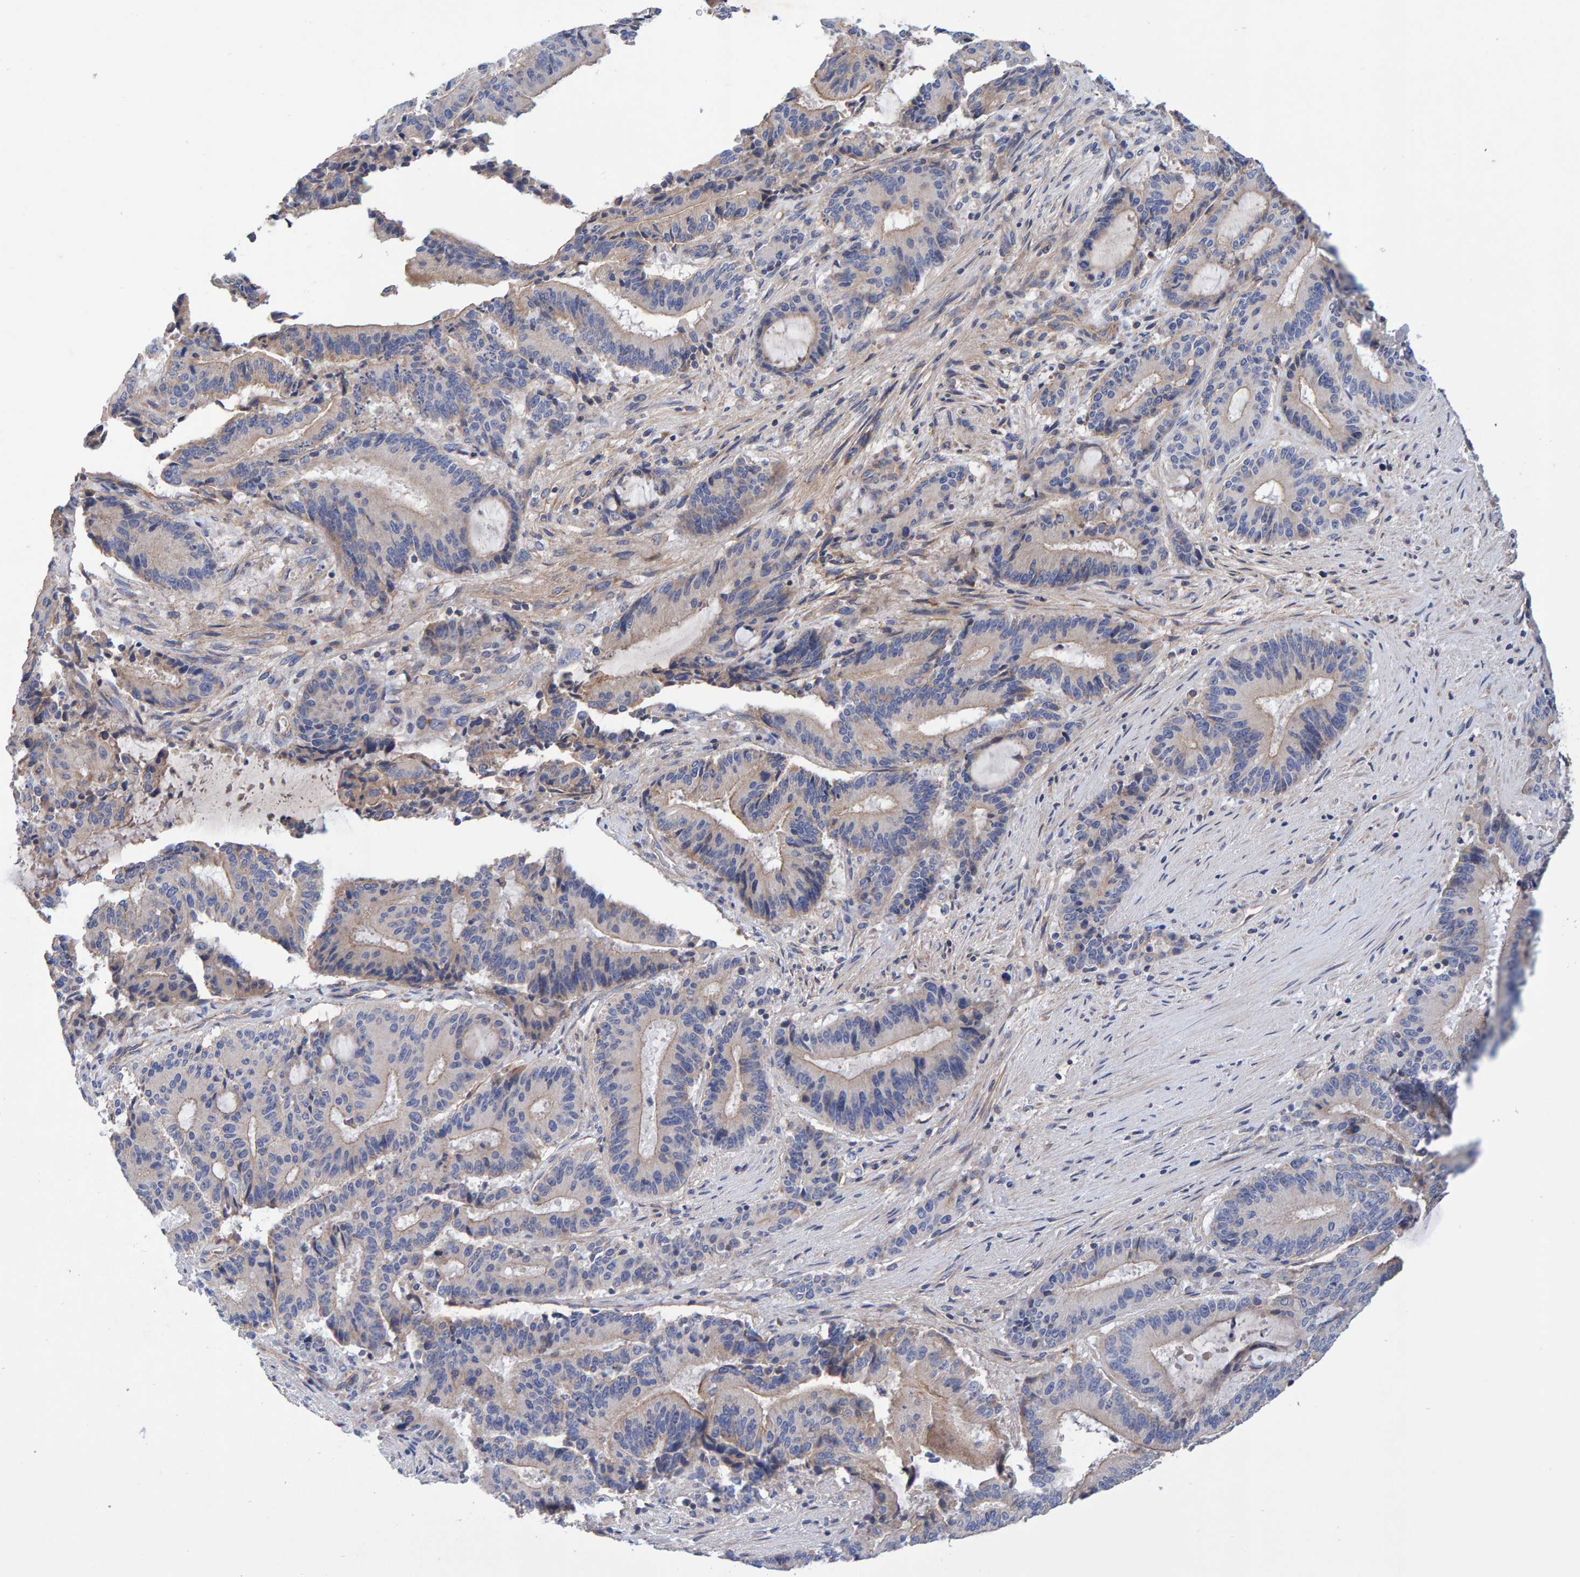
{"staining": {"intensity": "weak", "quantity": "25%-75%", "location": "cytoplasmic/membranous"}, "tissue": "liver cancer", "cell_type": "Tumor cells", "image_type": "cancer", "snomed": [{"axis": "morphology", "description": "Normal tissue, NOS"}, {"axis": "morphology", "description": "Cholangiocarcinoma"}, {"axis": "topography", "description": "Liver"}, {"axis": "topography", "description": "Peripheral nerve tissue"}], "caption": "Liver cholangiocarcinoma was stained to show a protein in brown. There is low levels of weak cytoplasmic/membranous staining in approximately 25%-75% of tumor cells.", "gene": "EFR3A", "patient": {"sex": "female", "age": 73}}